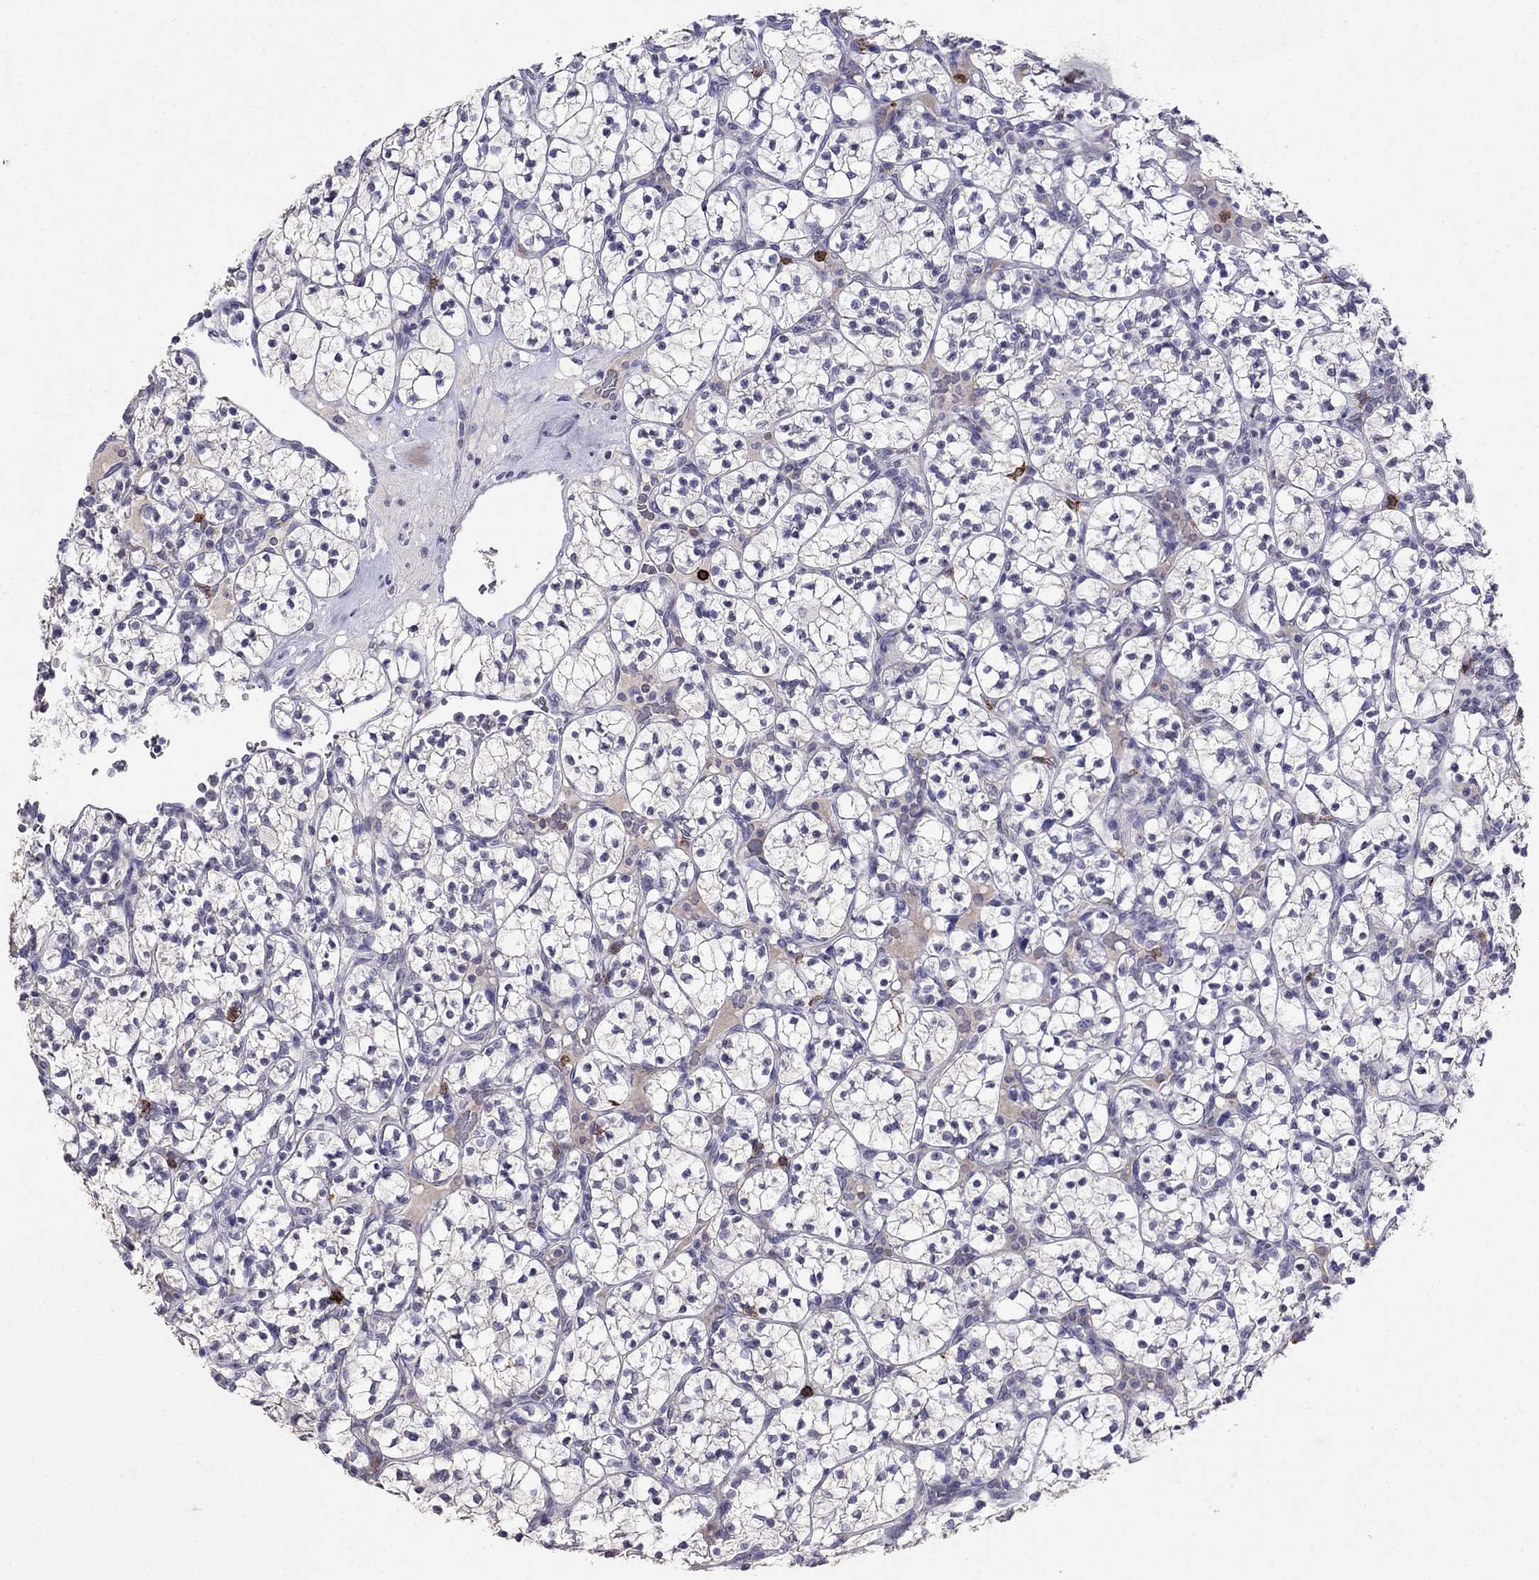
{"staining": {"intensity": "negative", "quantity": "none", "location": "none"}, "tissue": "renal cancer", "cell_type": "Tumor cells", "image_type": "cancer", "snomed": [{"axis": "morphology", "description": "Adenocarcinoma, NOS"}, {"axis": "topography", "description": "Kidney"}], "caption": "There is no significant expression in tumor cells of renal cancer.", "gene": "CD8B", "patient": {"sex": "female", "age": 89}}